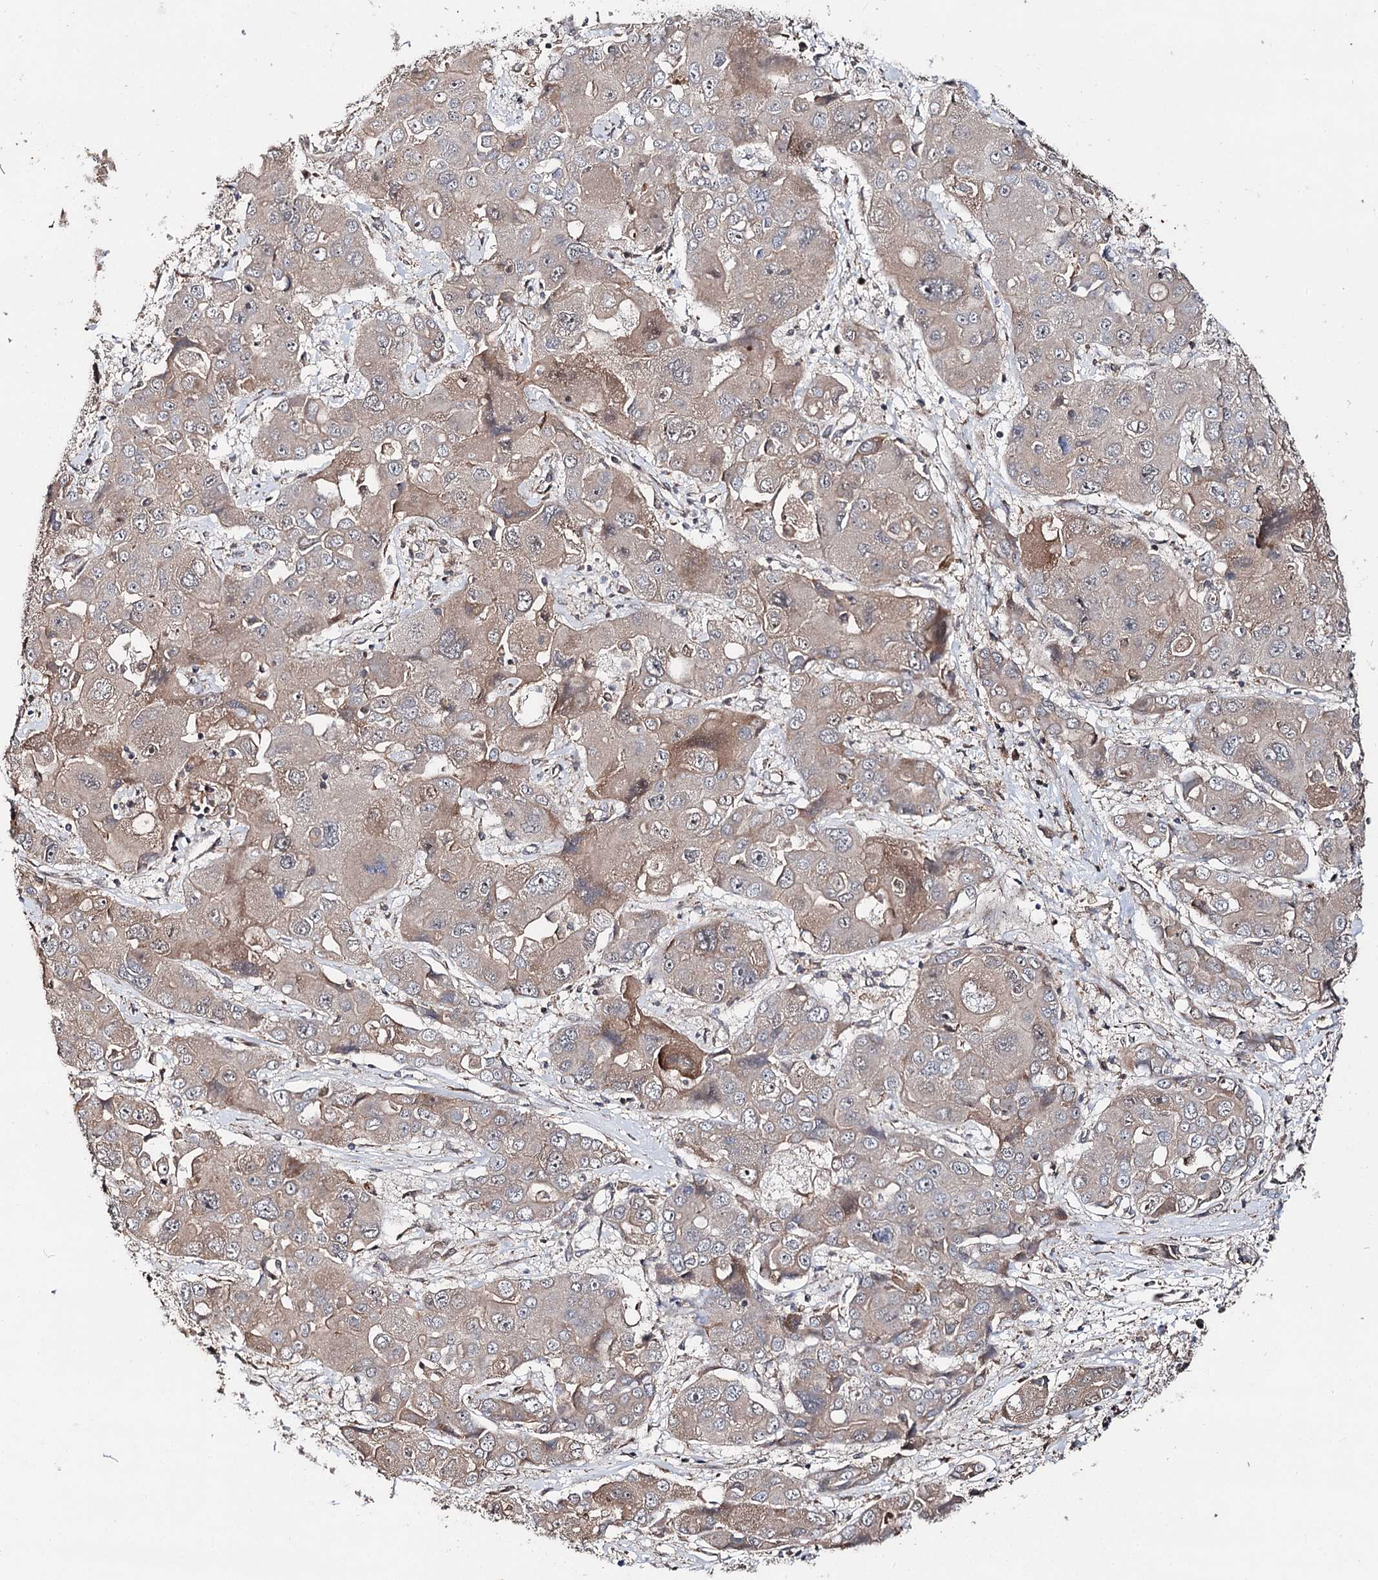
{"staining": {"intensity": "moderate", "quantity": "<25%", "location": "cytoplasmic/membranous"}, "tissue": "liver cancer", "cell_type": "Tumor cells", "image_type": "cancer", "snomed": [{"axis": "morphology", "description": "Cholangiocarcinoma"}, {"axis": "topography", "description": "Liver"}], "caption": "Liver cholangiocarcinoma stained with a brown dye reveals moderate cytoplasmic/membranous positive expression in about <25% of tumor cells.", "gene": "MINDY3", "patient": {"sex": "male", "age": 67}}